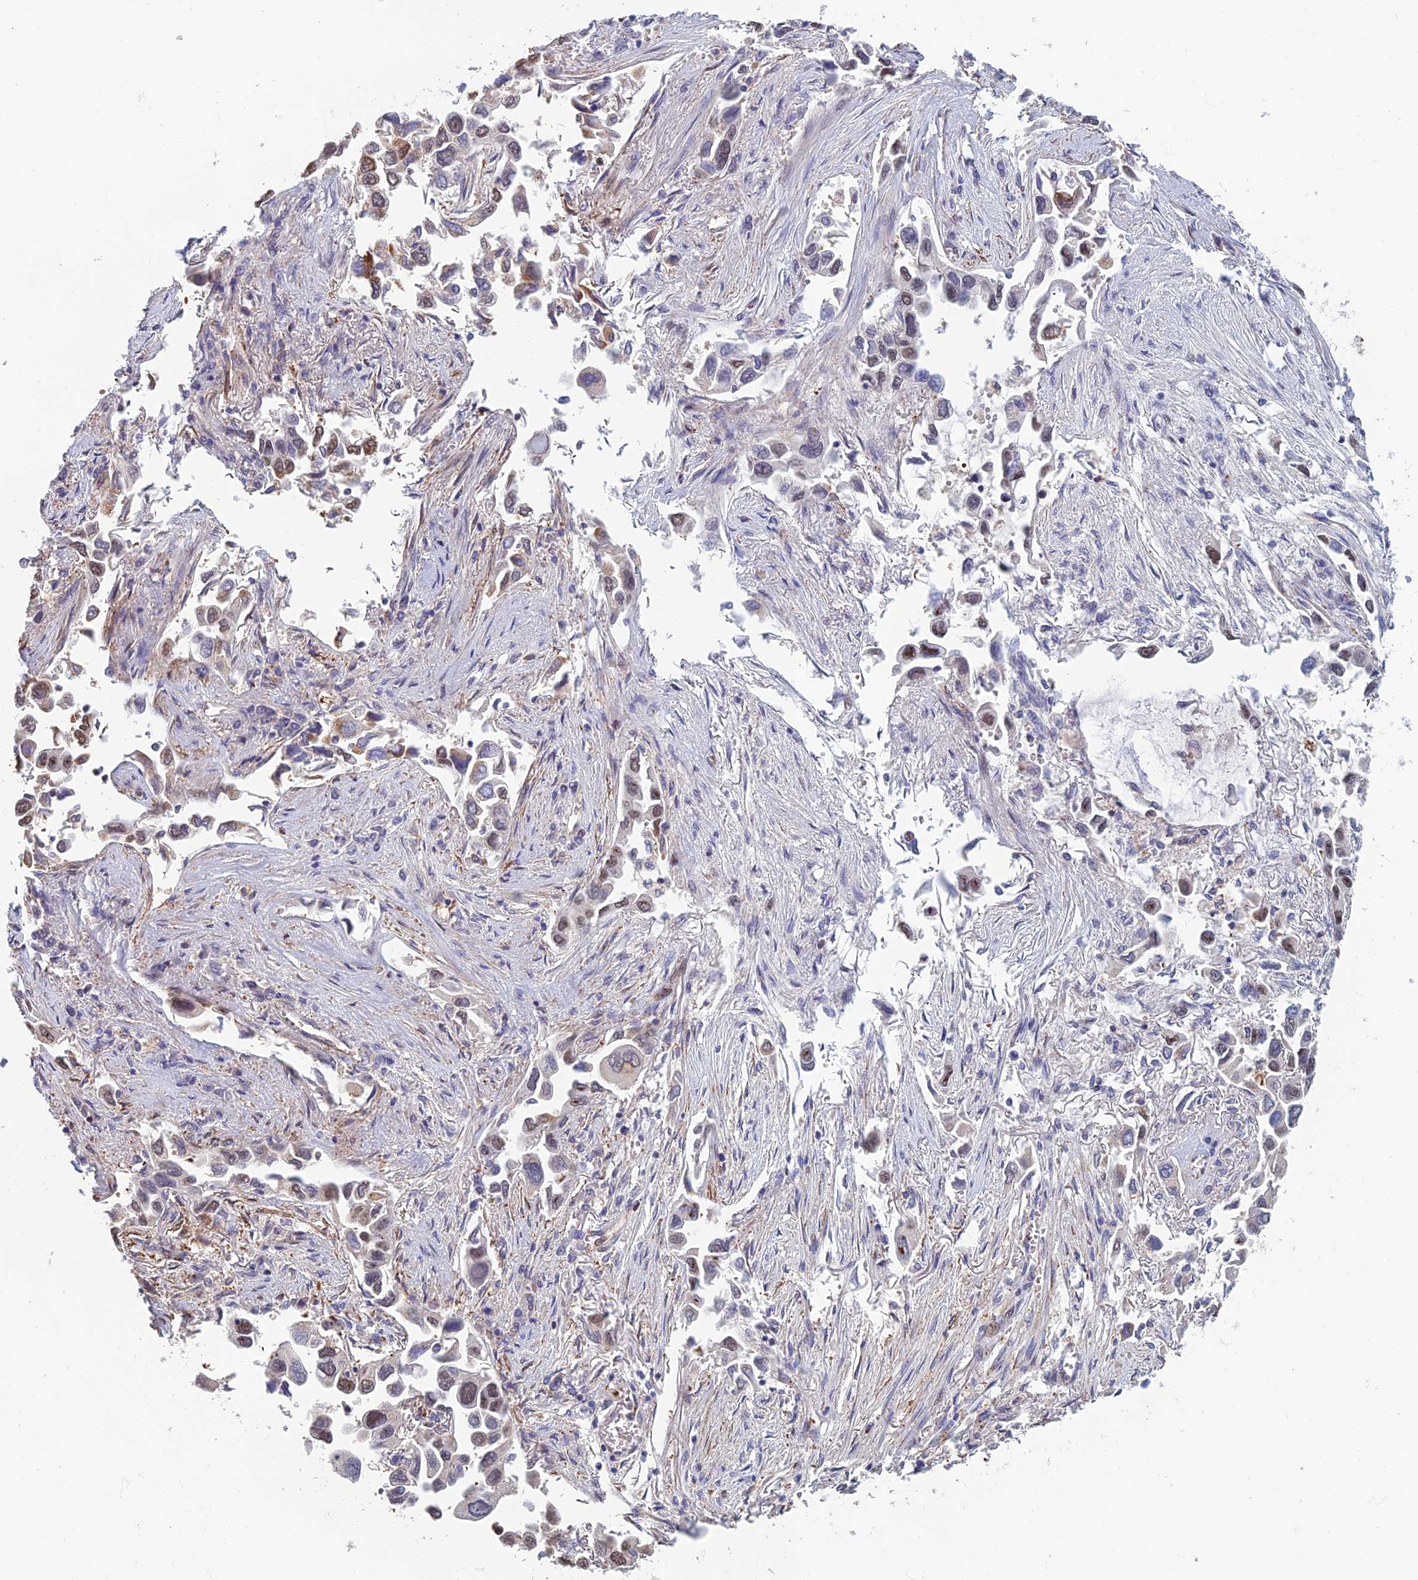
{"staining": {"intensity": "moderate", "quantity": "<25%", "location": "cytoplasmic/membranous,nuclear"}, "tissue": "lung cancer", "cell_type": "Tumor cells", "image_type": "cancer", "snomed": [{"axis": "morphology", "description": "Adenocarcinoma, NOS"}, {"axis": "topography", "description": "Lung"}], "caption": "Protein expression analysis of lung adenocarcinoma reveals moderate cytoplasmic/membranous and nuclear positivity in approximately <25% of tumor cells.", "gene": "C15orf62", "patient": {"sex": "female", "age": 76}}